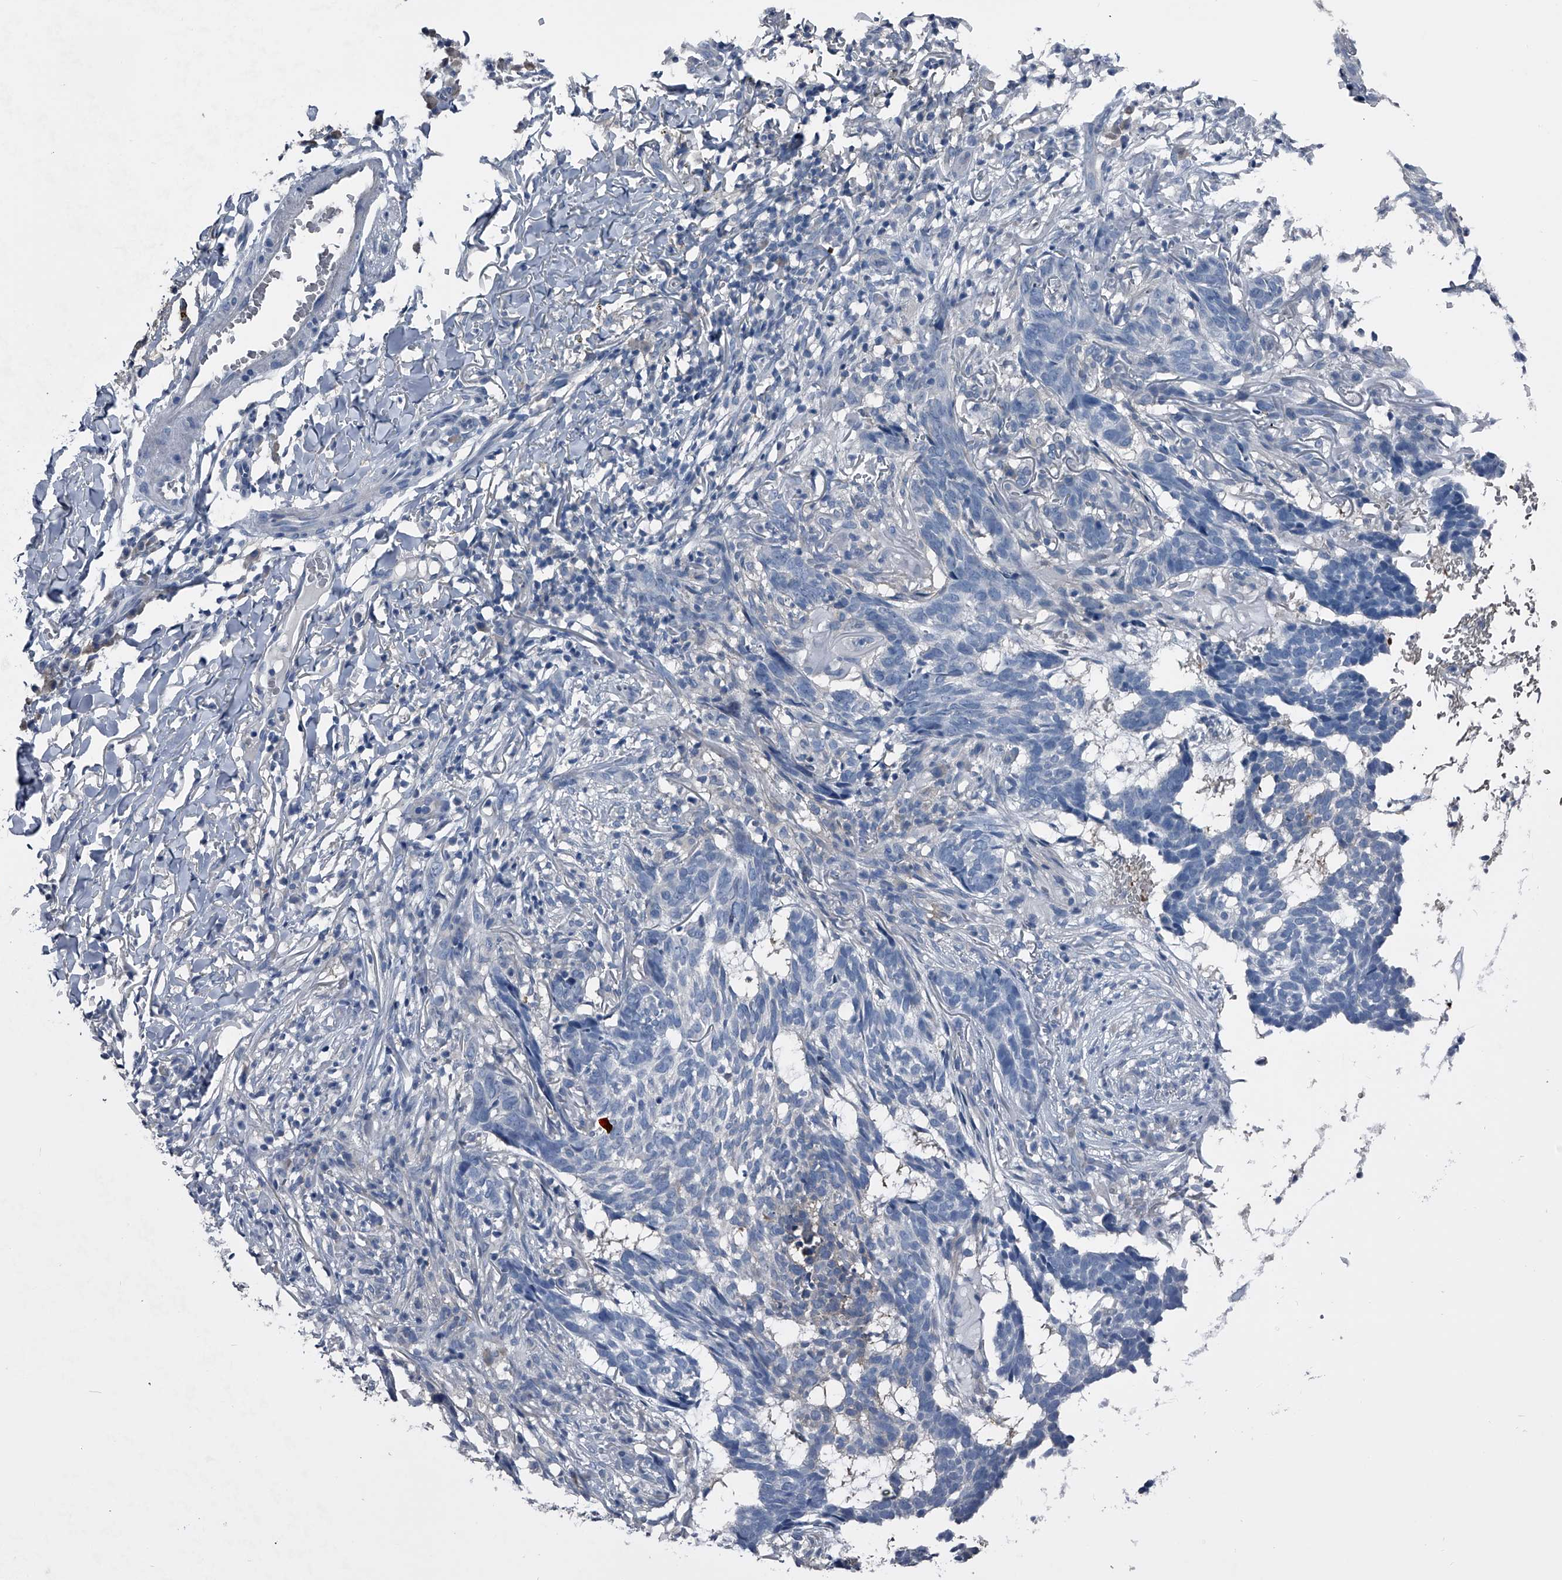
{"staining": {"intensity": "negative", "quantity": "none", "location": "none"}, "tissue": "skin cancer", "cell_type": "Tumor cells", "image_type": "cancer", "snomed": [{"axis": "morphology", "description": "Basal cell carcinoma"}, {"axis": "topography", "description": "Skin"}], "caption": "High power microscopy histopathology image of an immunohistochemistry (IHC) image of skin cancer (basal cell carcinoma), revealing no significant staining in tumor cells.", "gene": "KIF13A", "patient": {"sex": "male", "age": 85}}